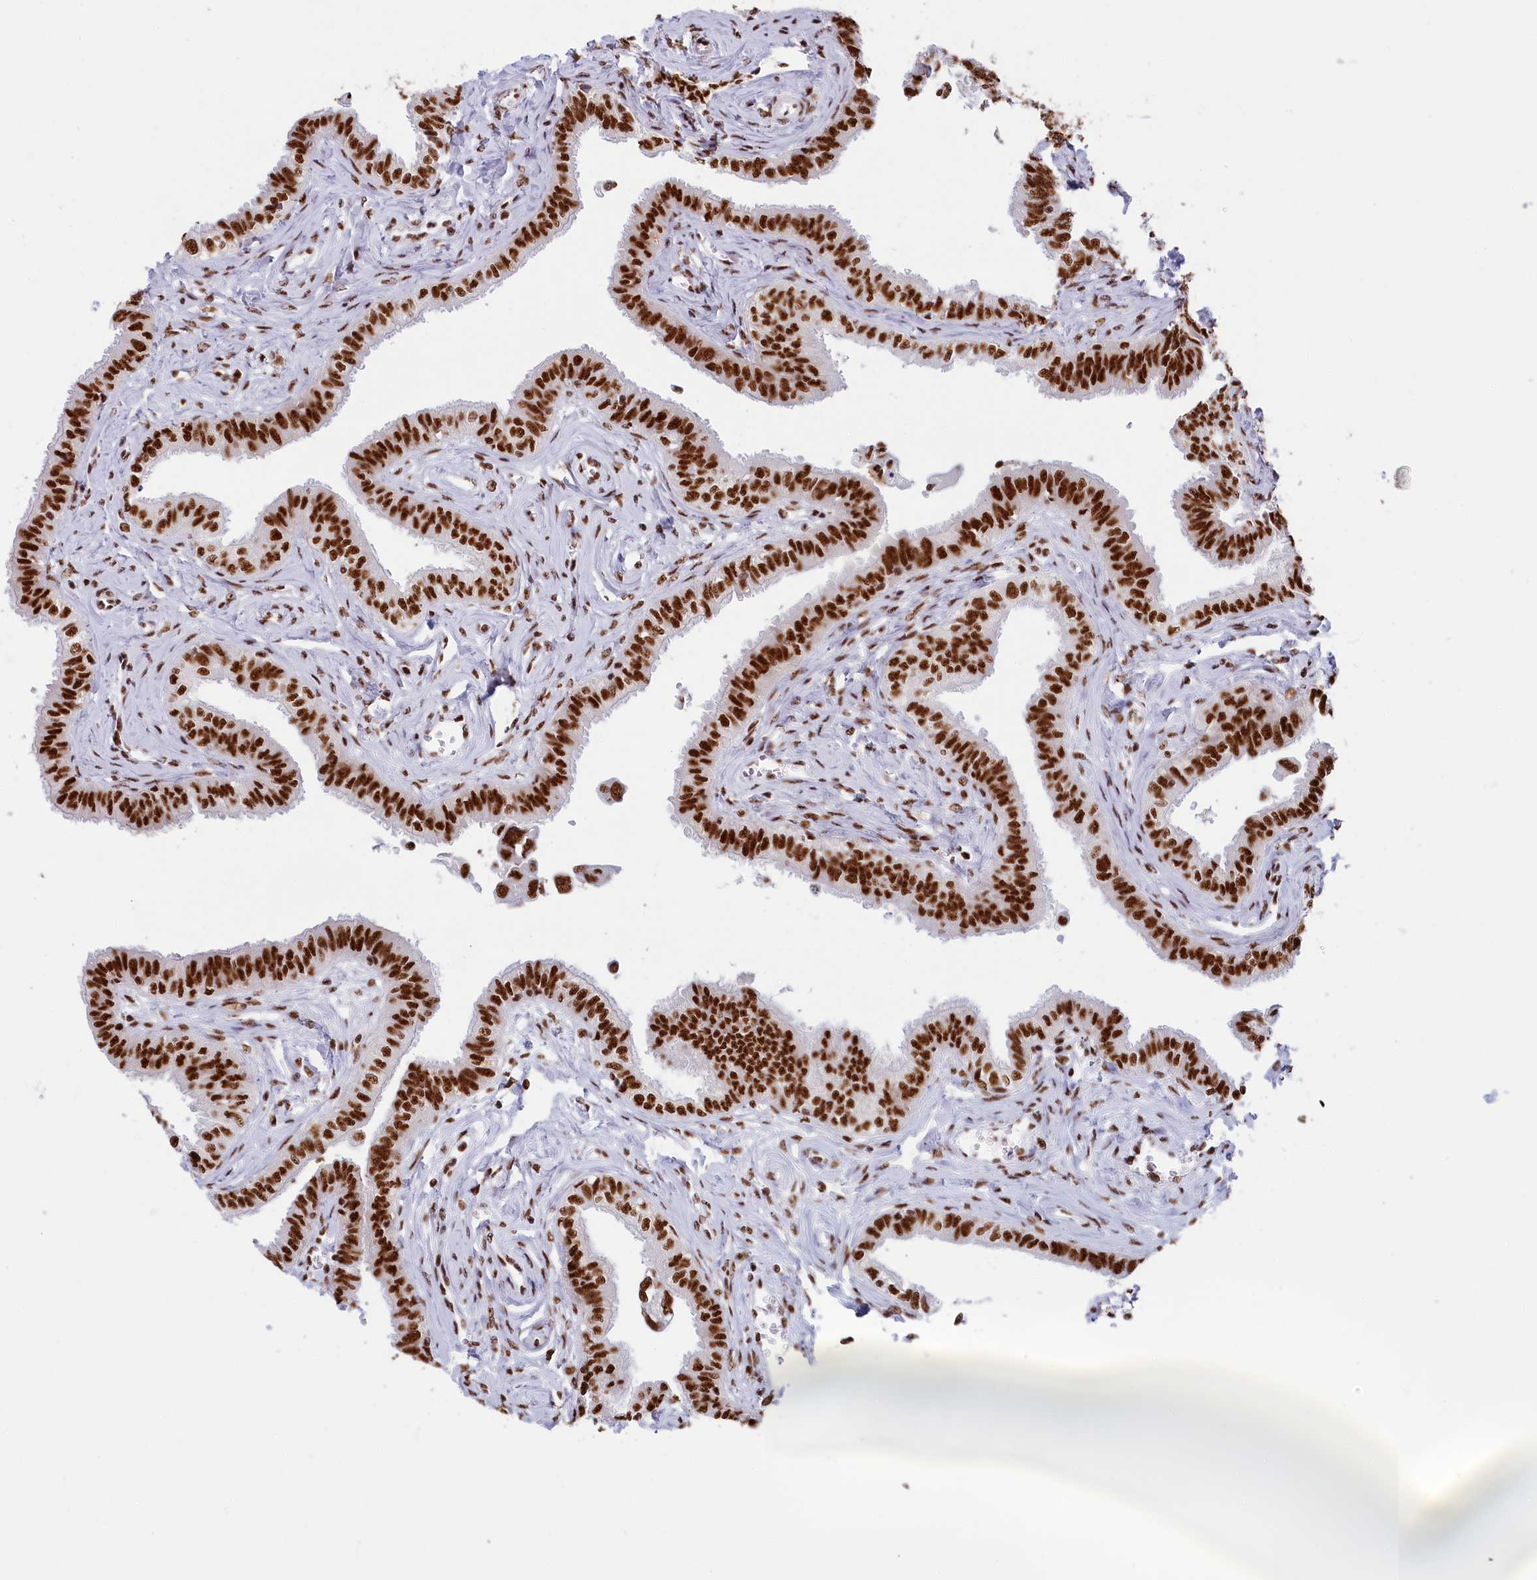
{"staining": {"intensity": "strong", "quantity": ">75%", "location": "nuclear"}, "tissue": "fallopian tube", "cell_type": "Glandular cells", "image_type": "normal", "snomed": [{"axis": "morphology", "description": "Normal tissue, NOS"}, {"axis": "morphology", "description": "Carcinoma, NOS"}, {"axis": "topography", "description": "Fallopian tube"}, {"axis": "topography", "description": "Ovary"}], "caption": "DAB immunohistochemical staining of normal human fallopian tube demonstrates strong nuclear protein staining in approximately >75% of glandular cells.", "gene": "SNRNP70", "patient": {"sex": "female", "age": 59}}